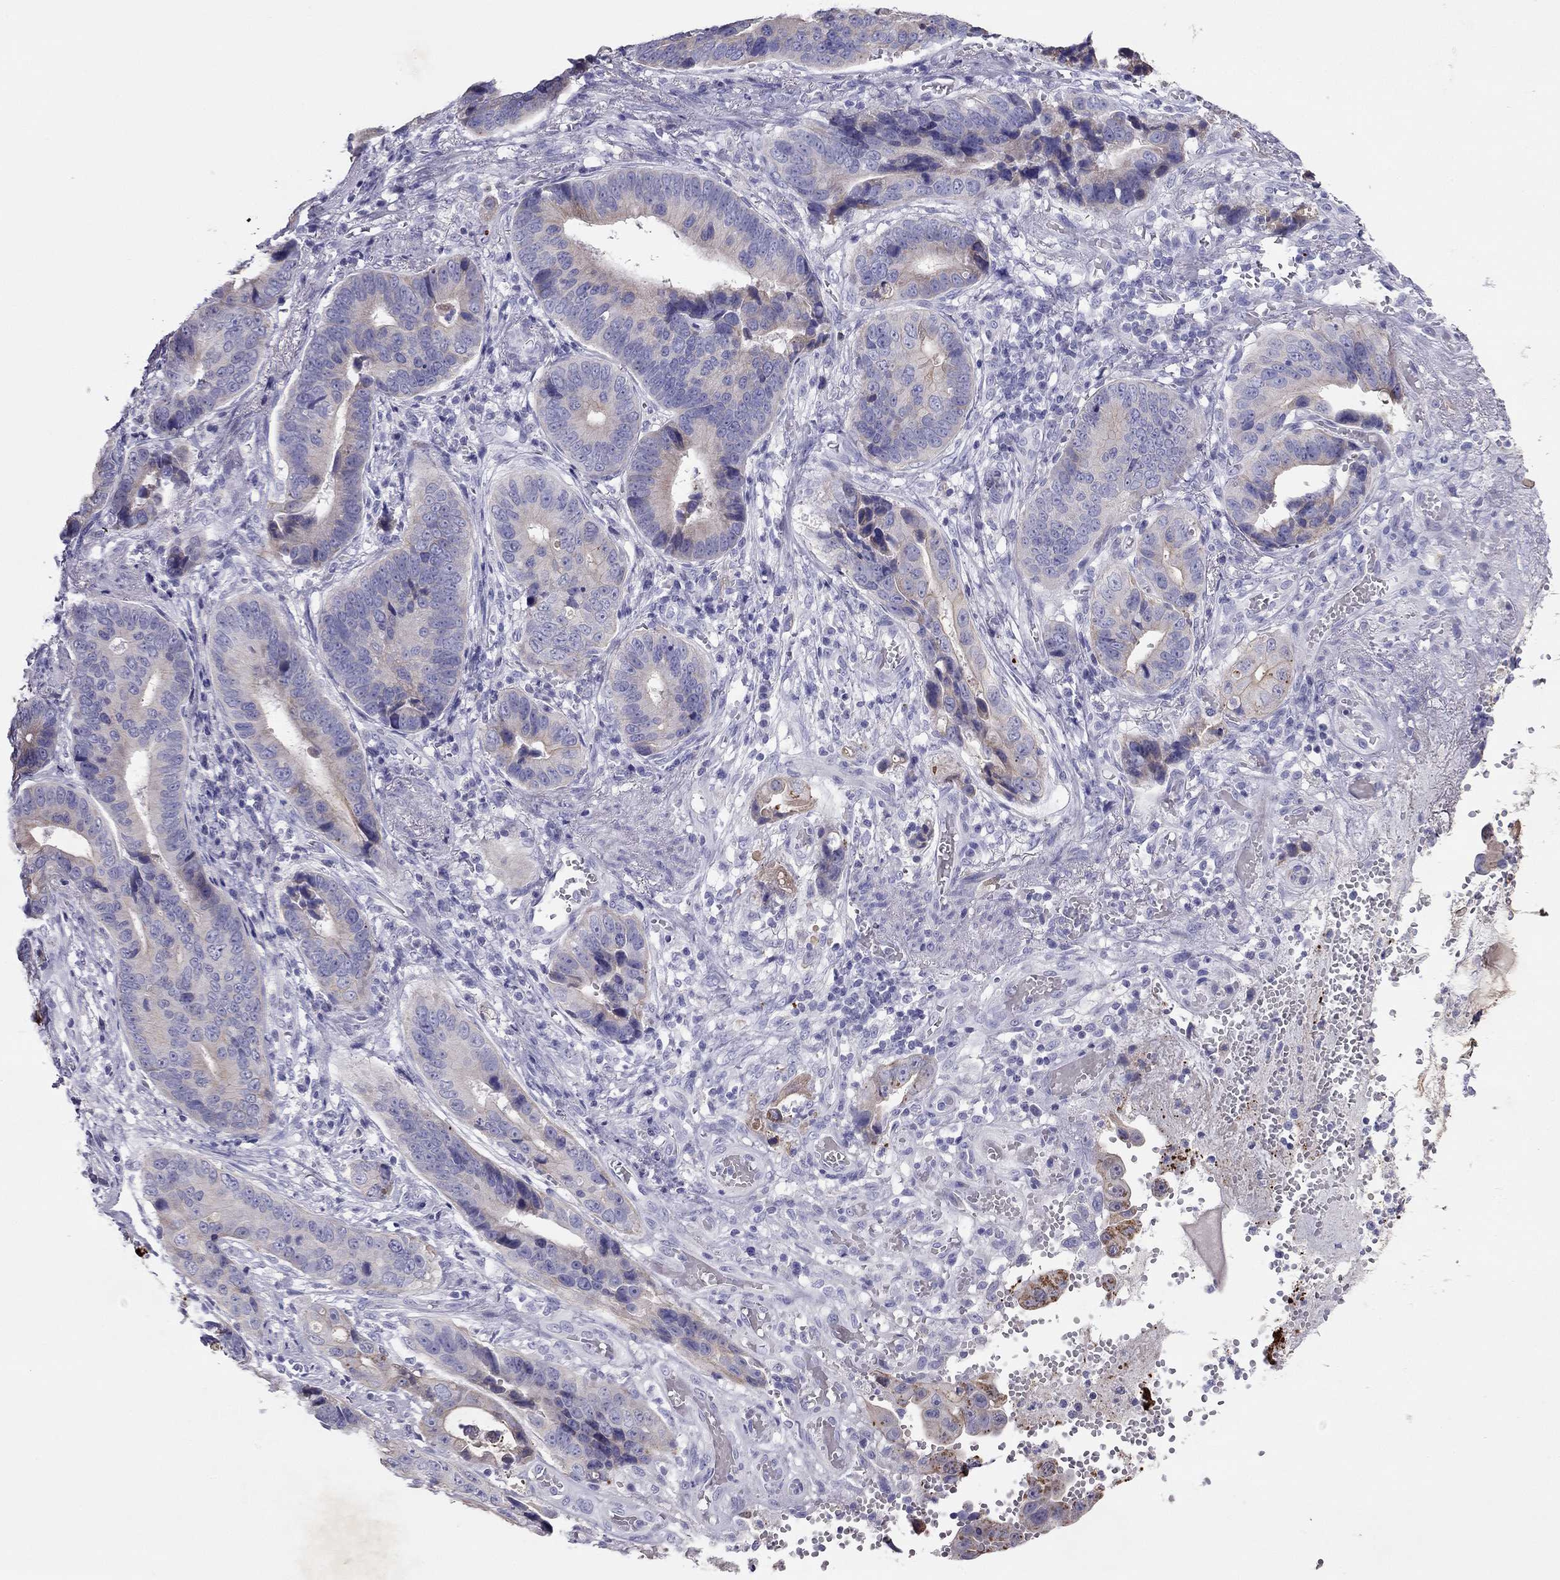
{"staining": {"intensity": "weak", "quantity": "<25%", "location": "cytoplasmic/membranous"}, "tissue": "stomach cancer", "cell_type": "Tumor cells", "image_type": "cancer", "snomed": [{"axis": "morphology", "description": "Adenocarcinoma, NOS"}, {"axis": "topography", "description": "Stomach"}], "caption": "This is an immunohistochemistry image of human stomach adenocarcinoma. There is no positivity in tumor cells.", "gene": "MAEL", "patient": {"sex": "male", "age": 84}}